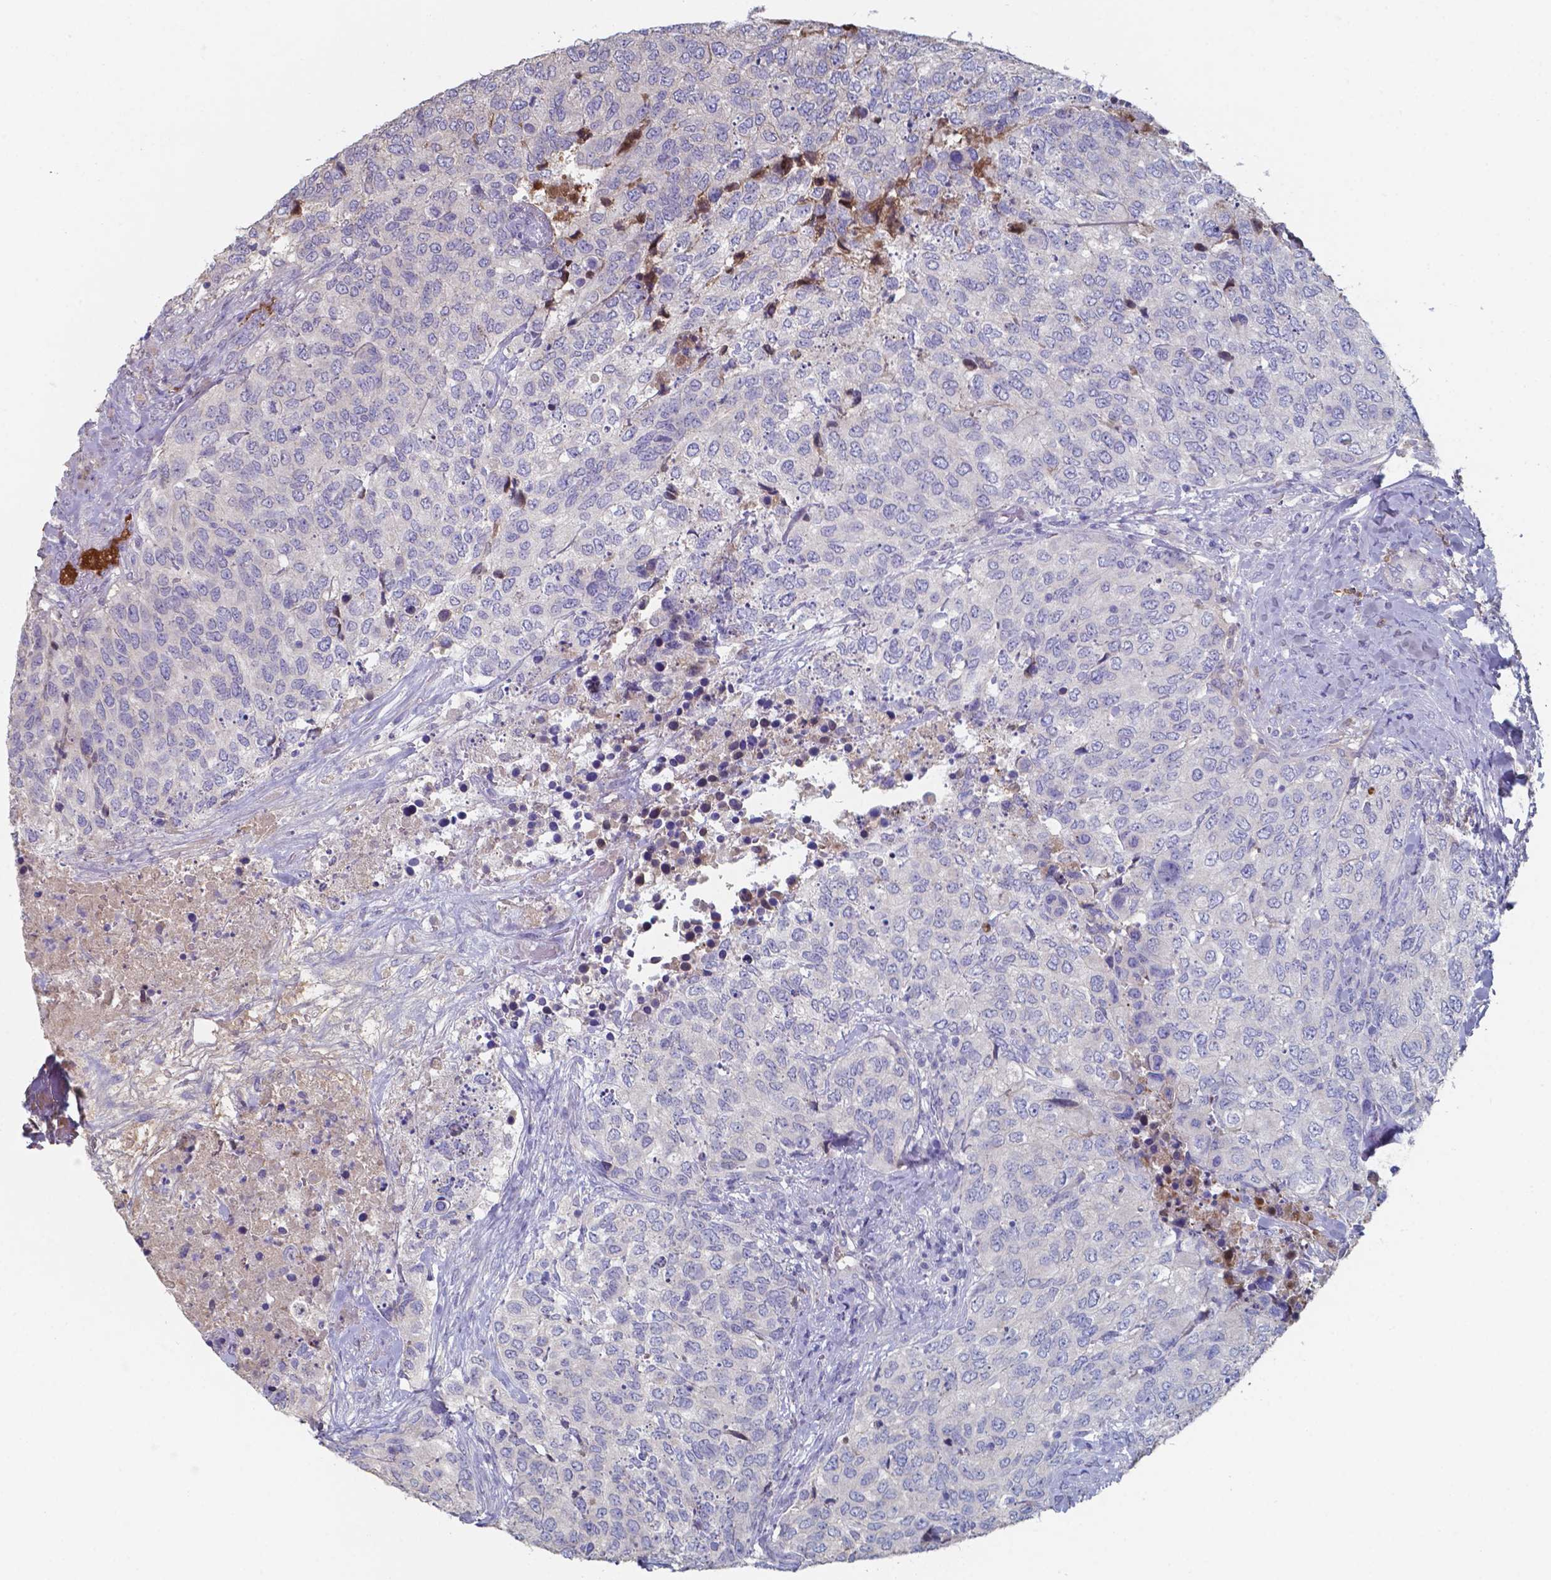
{"staining": {"intensity": "negative", "quantity": "none", "location": "none"}, "tissue": "urothelial cancer", "cell_type": "Tumor cells", "image_type": "cancer", "snomed": [{"axis": "morphology", "description": "Urothelial carcinoma, High grade"}, {"axis": "topography", "description": "Urinary bladder"}], "caption": "Immunohistochemical staining of human urothelial cancer exhibits no significant positivity in tumor cells.", "gene": "BTBD17", "patient": {"sex": "female", "age": 78}}